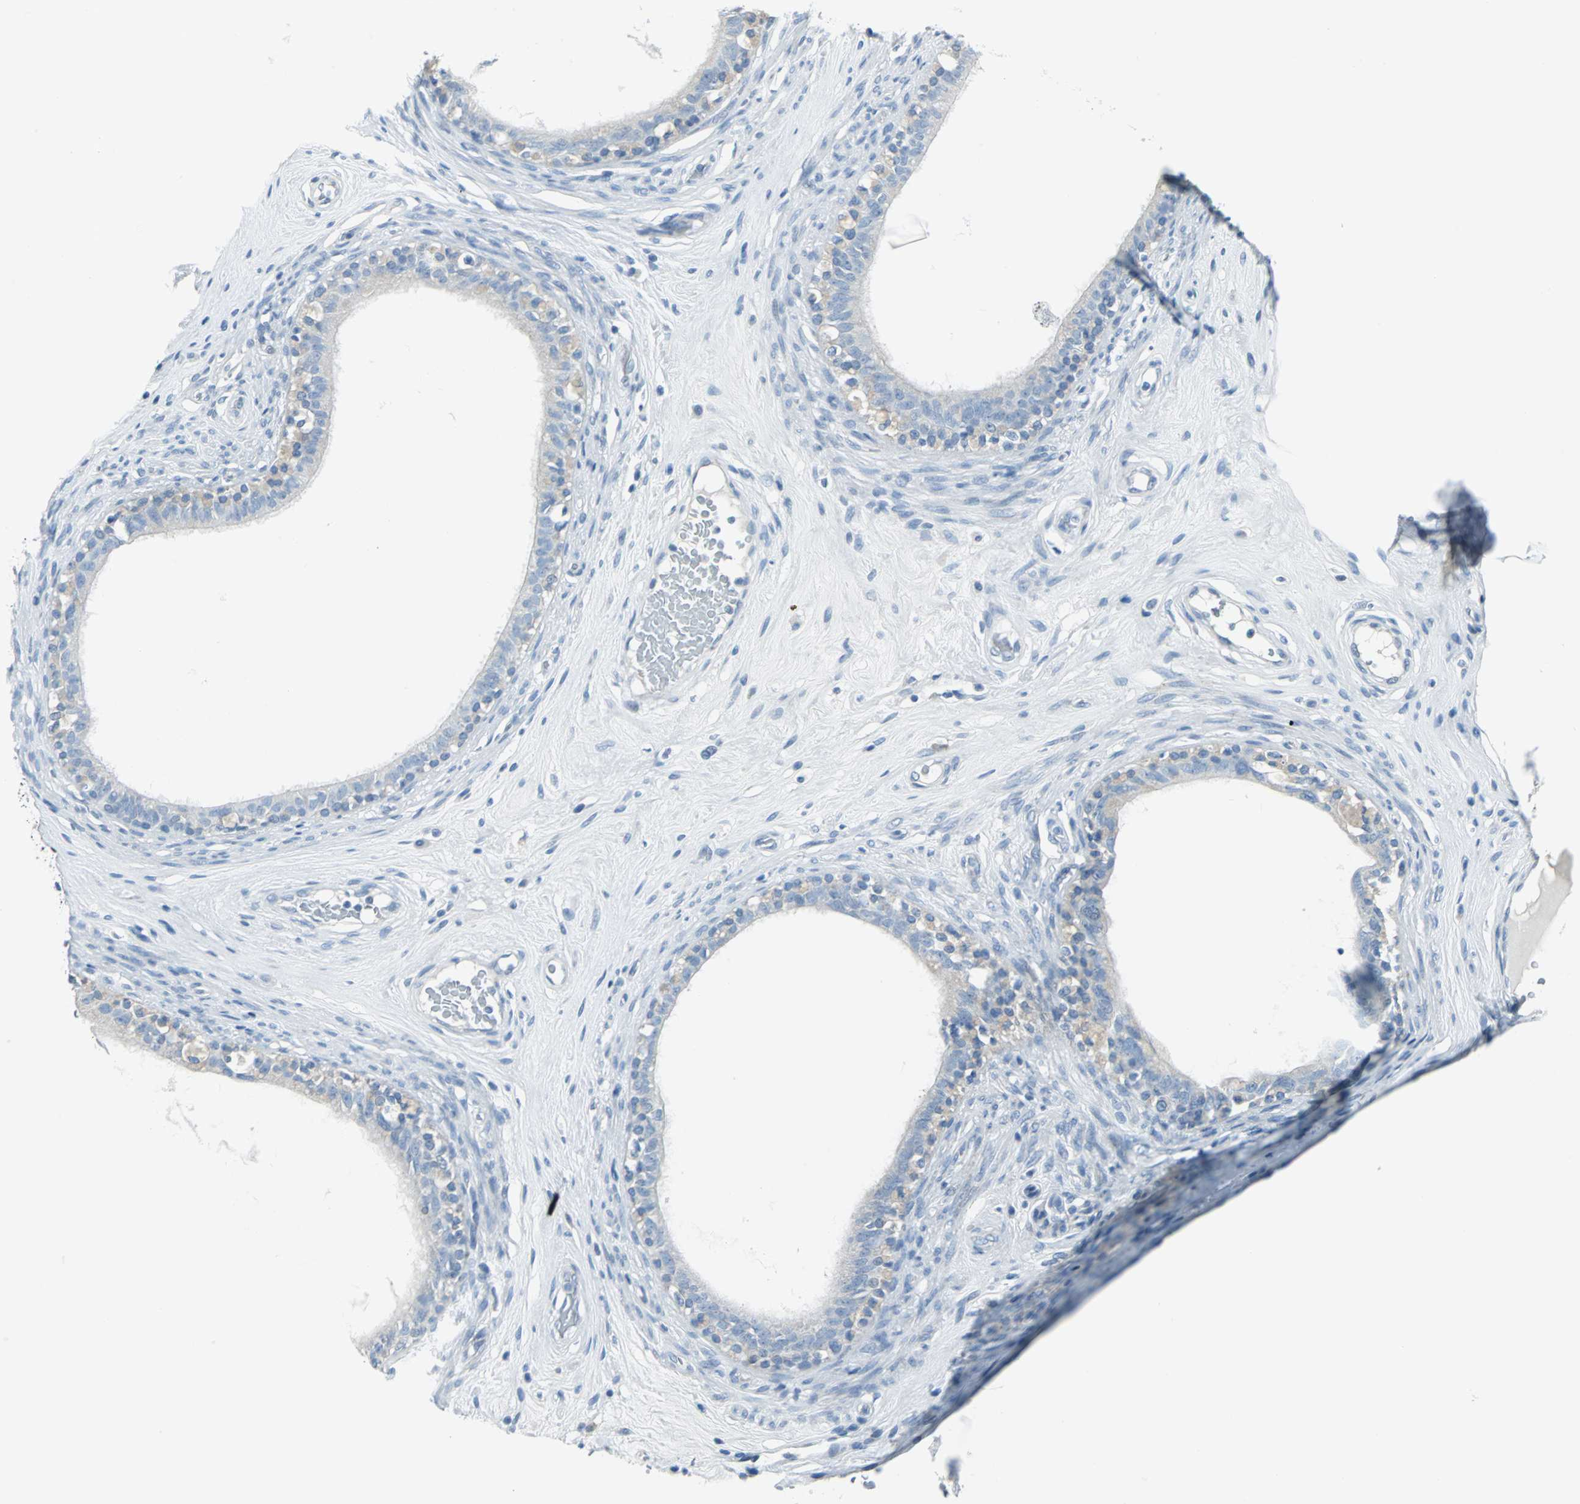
{"staining": {"intensity": "negative", "quantity": "none", "location": "none"}, "tissue": "epididymis", "cell_type": "Glandular cells", "image_type": "normal", "snomed": [{"axis": "morphology", "description": "Normal tissue, NOS"}, {"axis": "morphology", "description": "Inflammation, NOS"}, {"axis": "topography", "description": "Epididymis"}], "caption": "An immunohistochemistry image of benign epididymis is shown. There is no staining in glandular cells of epididymis.", "gene": "DNAI2", "patient": {"sex": "male", "age": 84}}